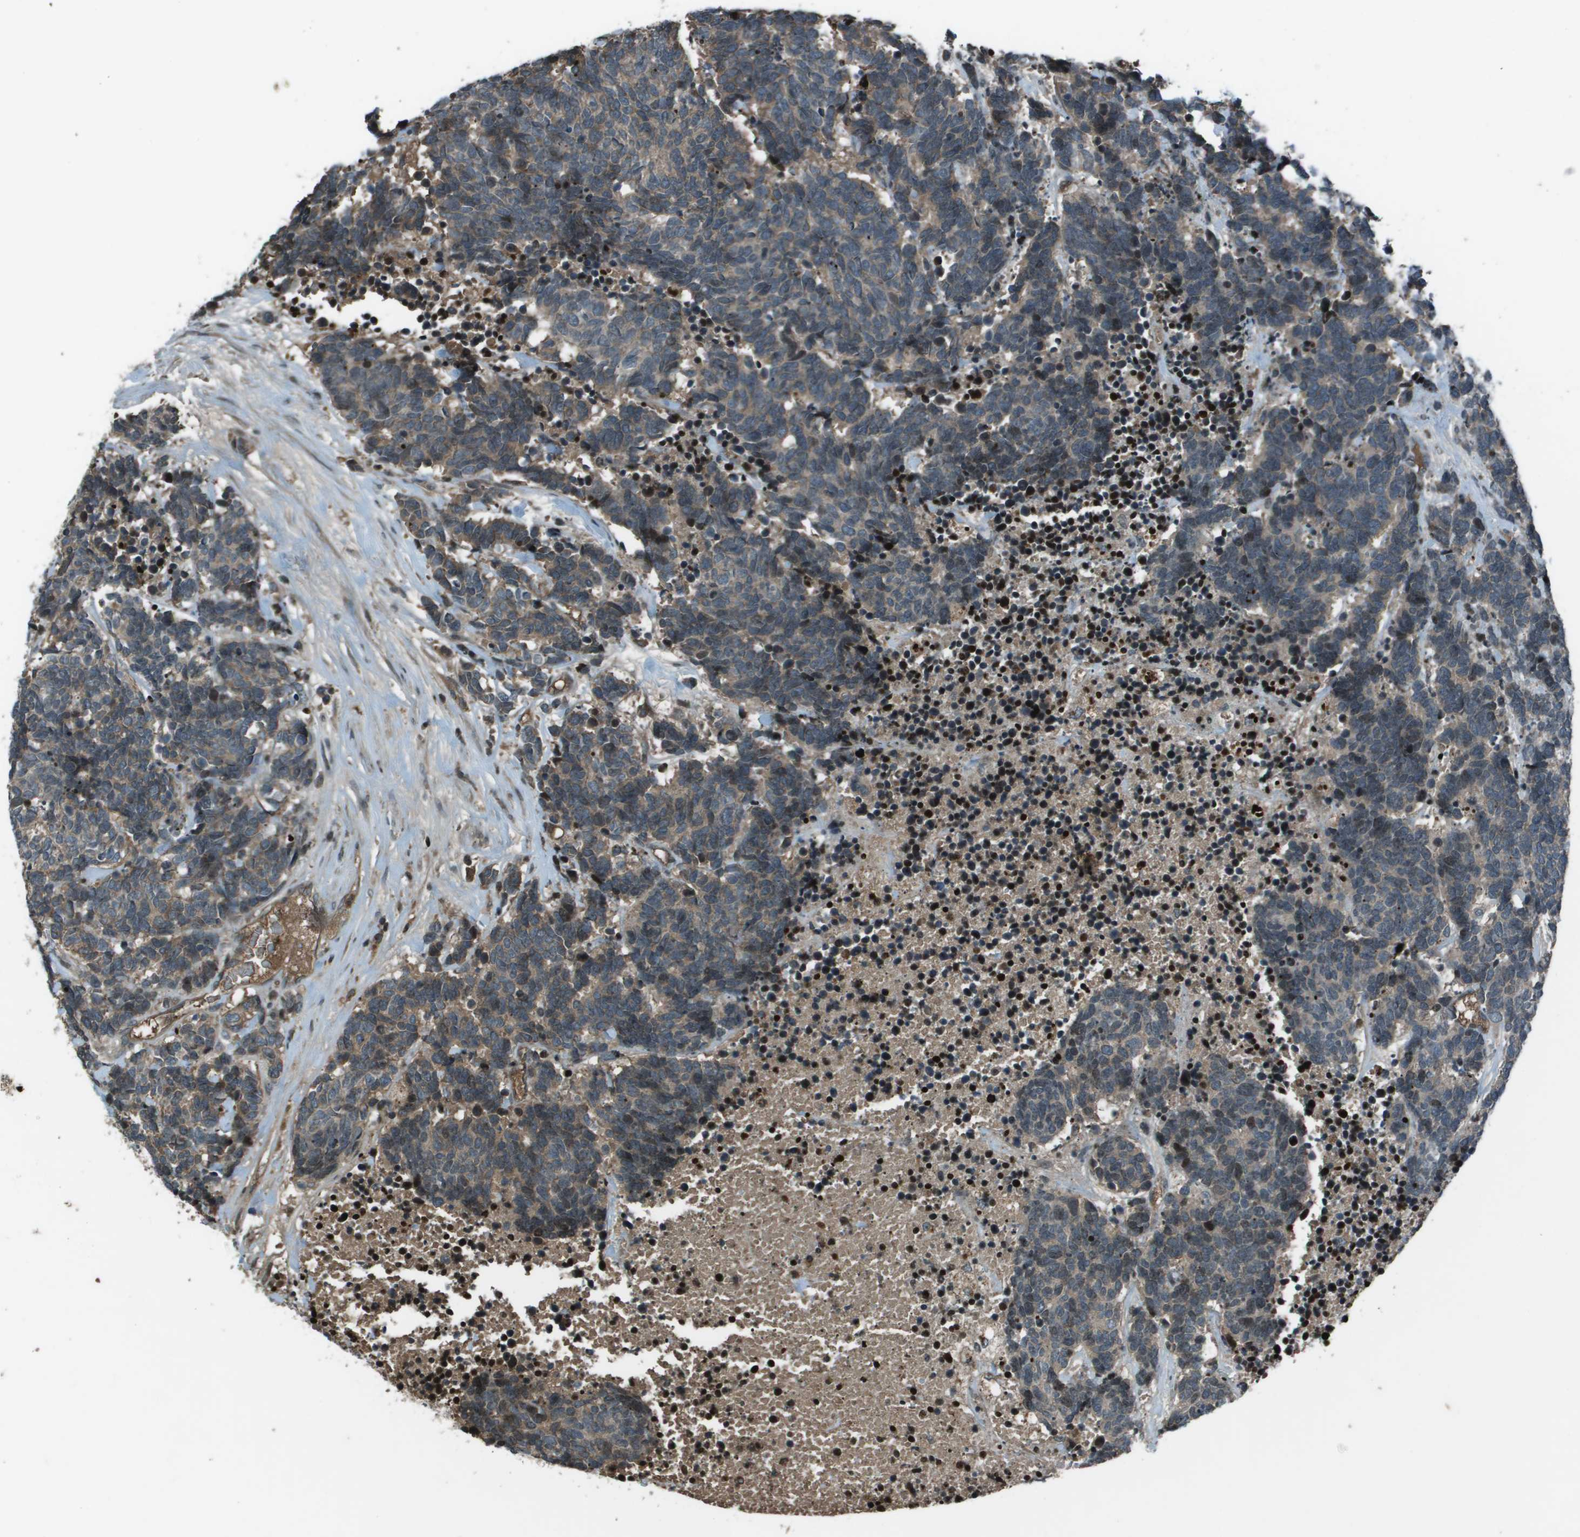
{"staining": {"intensity": "weak", "quantity": "25%-75%", "location": "cytoplasmic/membranous"}, "tissue": "carcinoid", "cell_type": "Tumor cells", "image_type": "cancer", "snomed": [{"axis": "morphology", "description": "Carcinoma, NOS"}, {"axis": "morphology", "description": "Carcinoid, malignant, NOS"}, {"axis": "topography", "description": "Urinary bladder"}], "caption": "Carcinoid was stained to show a protein in brown. There is low levels of weak cytoplasmic/membranous expression in approximately 25%-75% of tumor cells.", "gene": "CXCL12", "patient": {"sex": "male", "age": 57}}